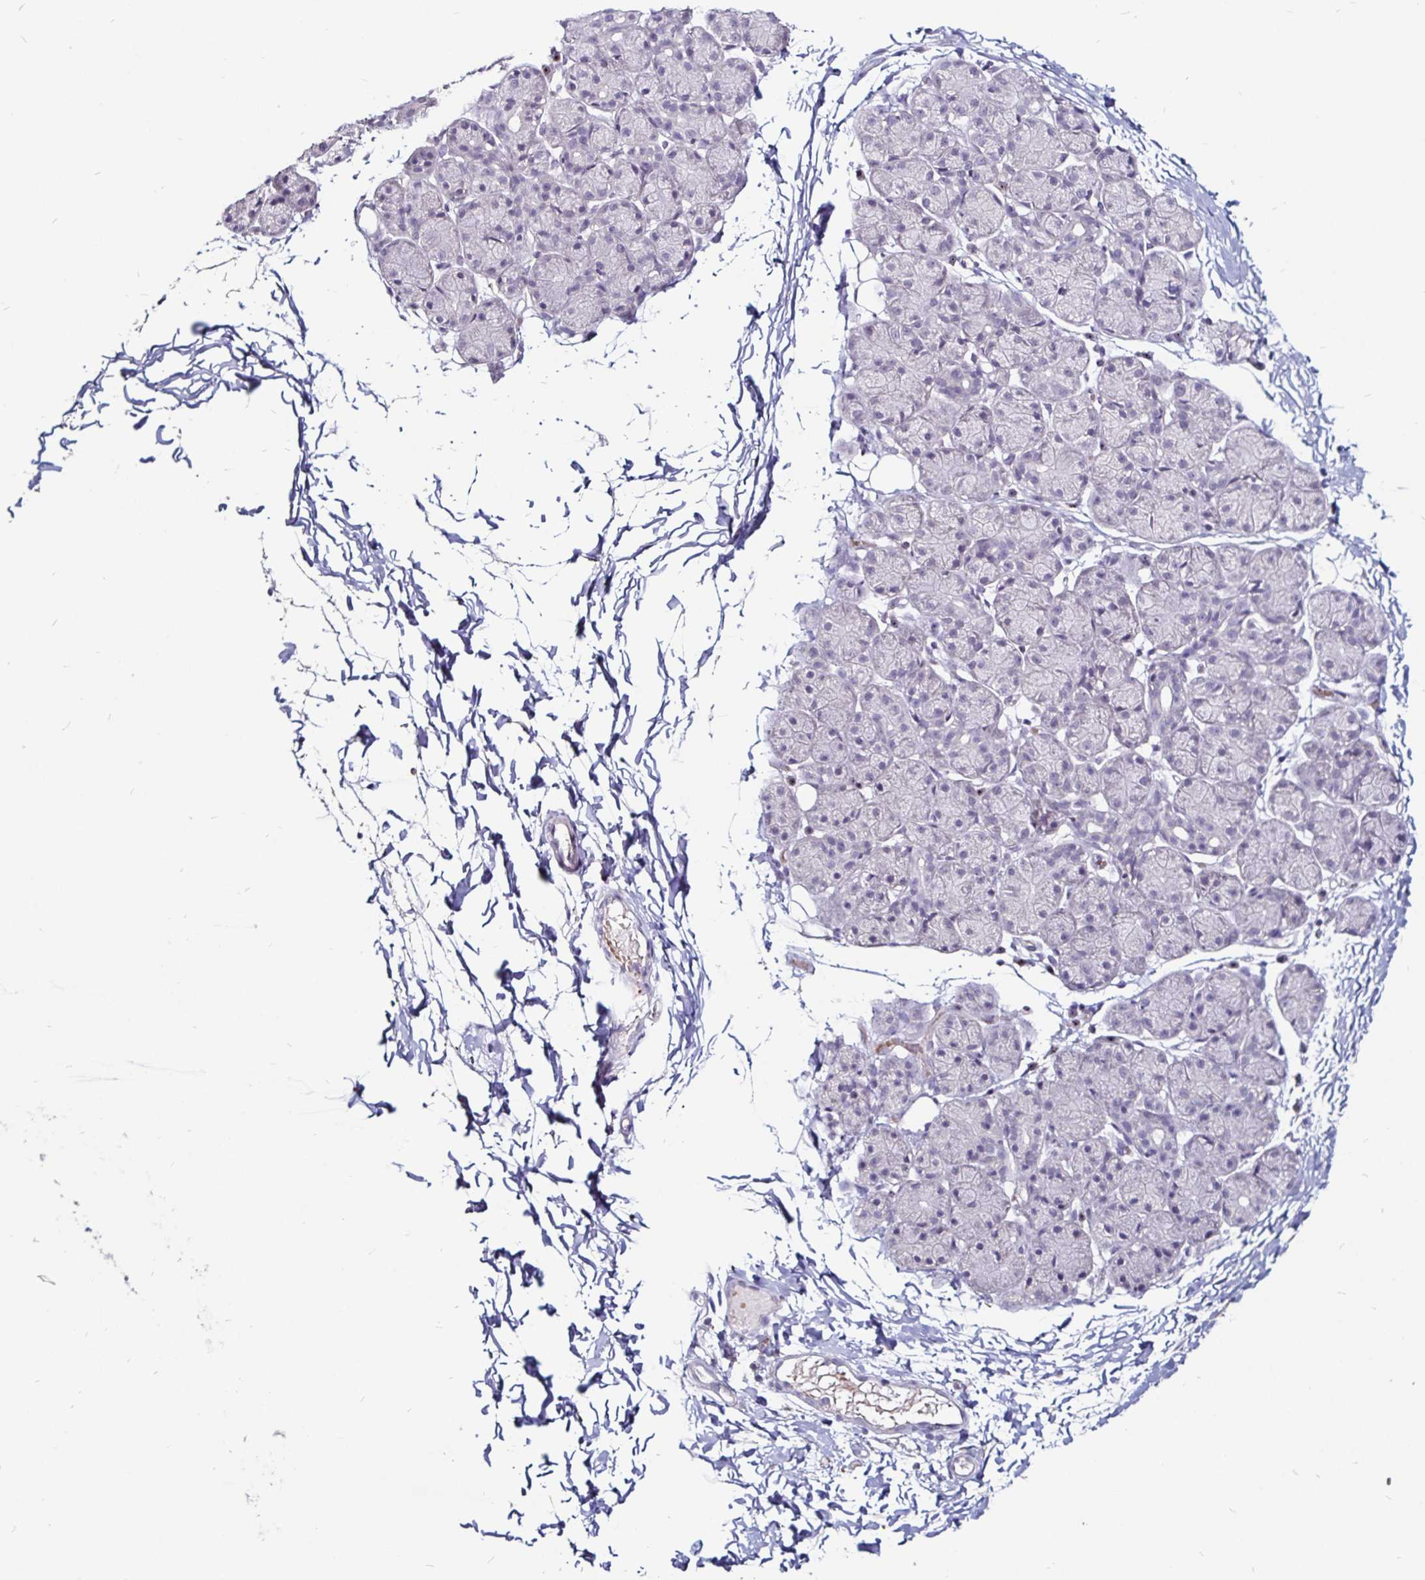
{"staining": {"intensity": "negative", "quantity": "none", "location": "none"}, "tissue": "salivary gland", "cell_type": "Glandular cells", "image_type": "normal", "snomed": [{"axis": "morphology", "description": "Normal tissue, NOS"}, {"axis": "morphology", "description": "Inflammation, NOS"}, {"axis": "topography", "description": "Lymph node"}, {"axis": "topography", "description": "Salivary gland"}], "caption": "The image demonstrates no staining of glandular cells in benign salivary gland.", "gene": "FAIM2", "patient": {"sex": "male", "age": 3}}